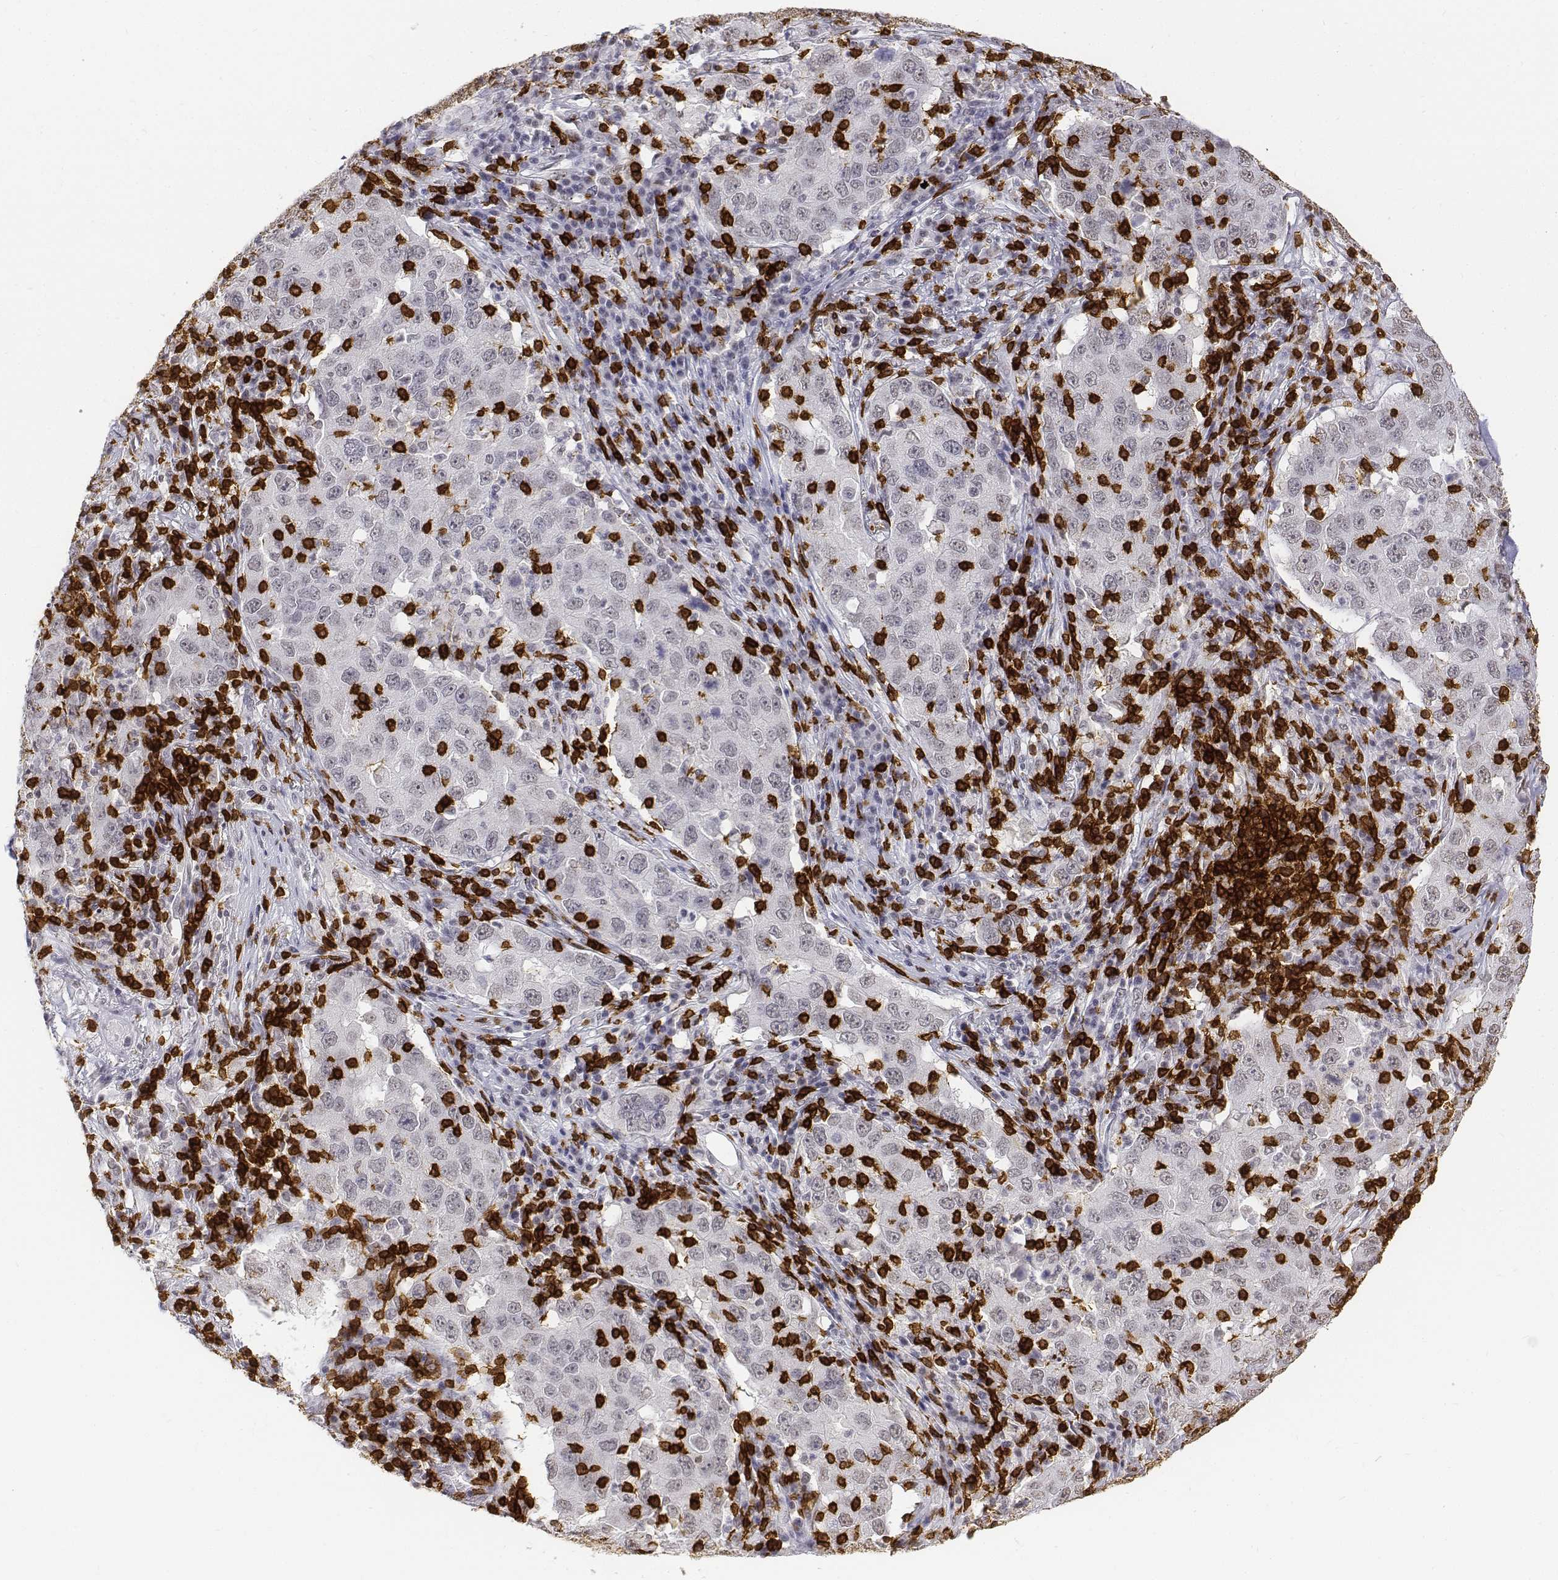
{"staining": {"intensity": "negative", "quantity": "none", "location": "none"}, "tissue": "lung cancer", "cell_type": "Tumor cells", "image_type": "cancer", "snomed": [{"axis": "morphology", "description": "Adenocarcinoma, NOS"}, {"axis": "topography", "description": "Lung"}], "caption": "Image shows no protein expression in tumor cells of lung adenocarcinoma tissue. (Brightfield microscopy of DAB IHC at high magnification).", "gene": "CD3E", "patient": {"sex": "male", "age": 73}}